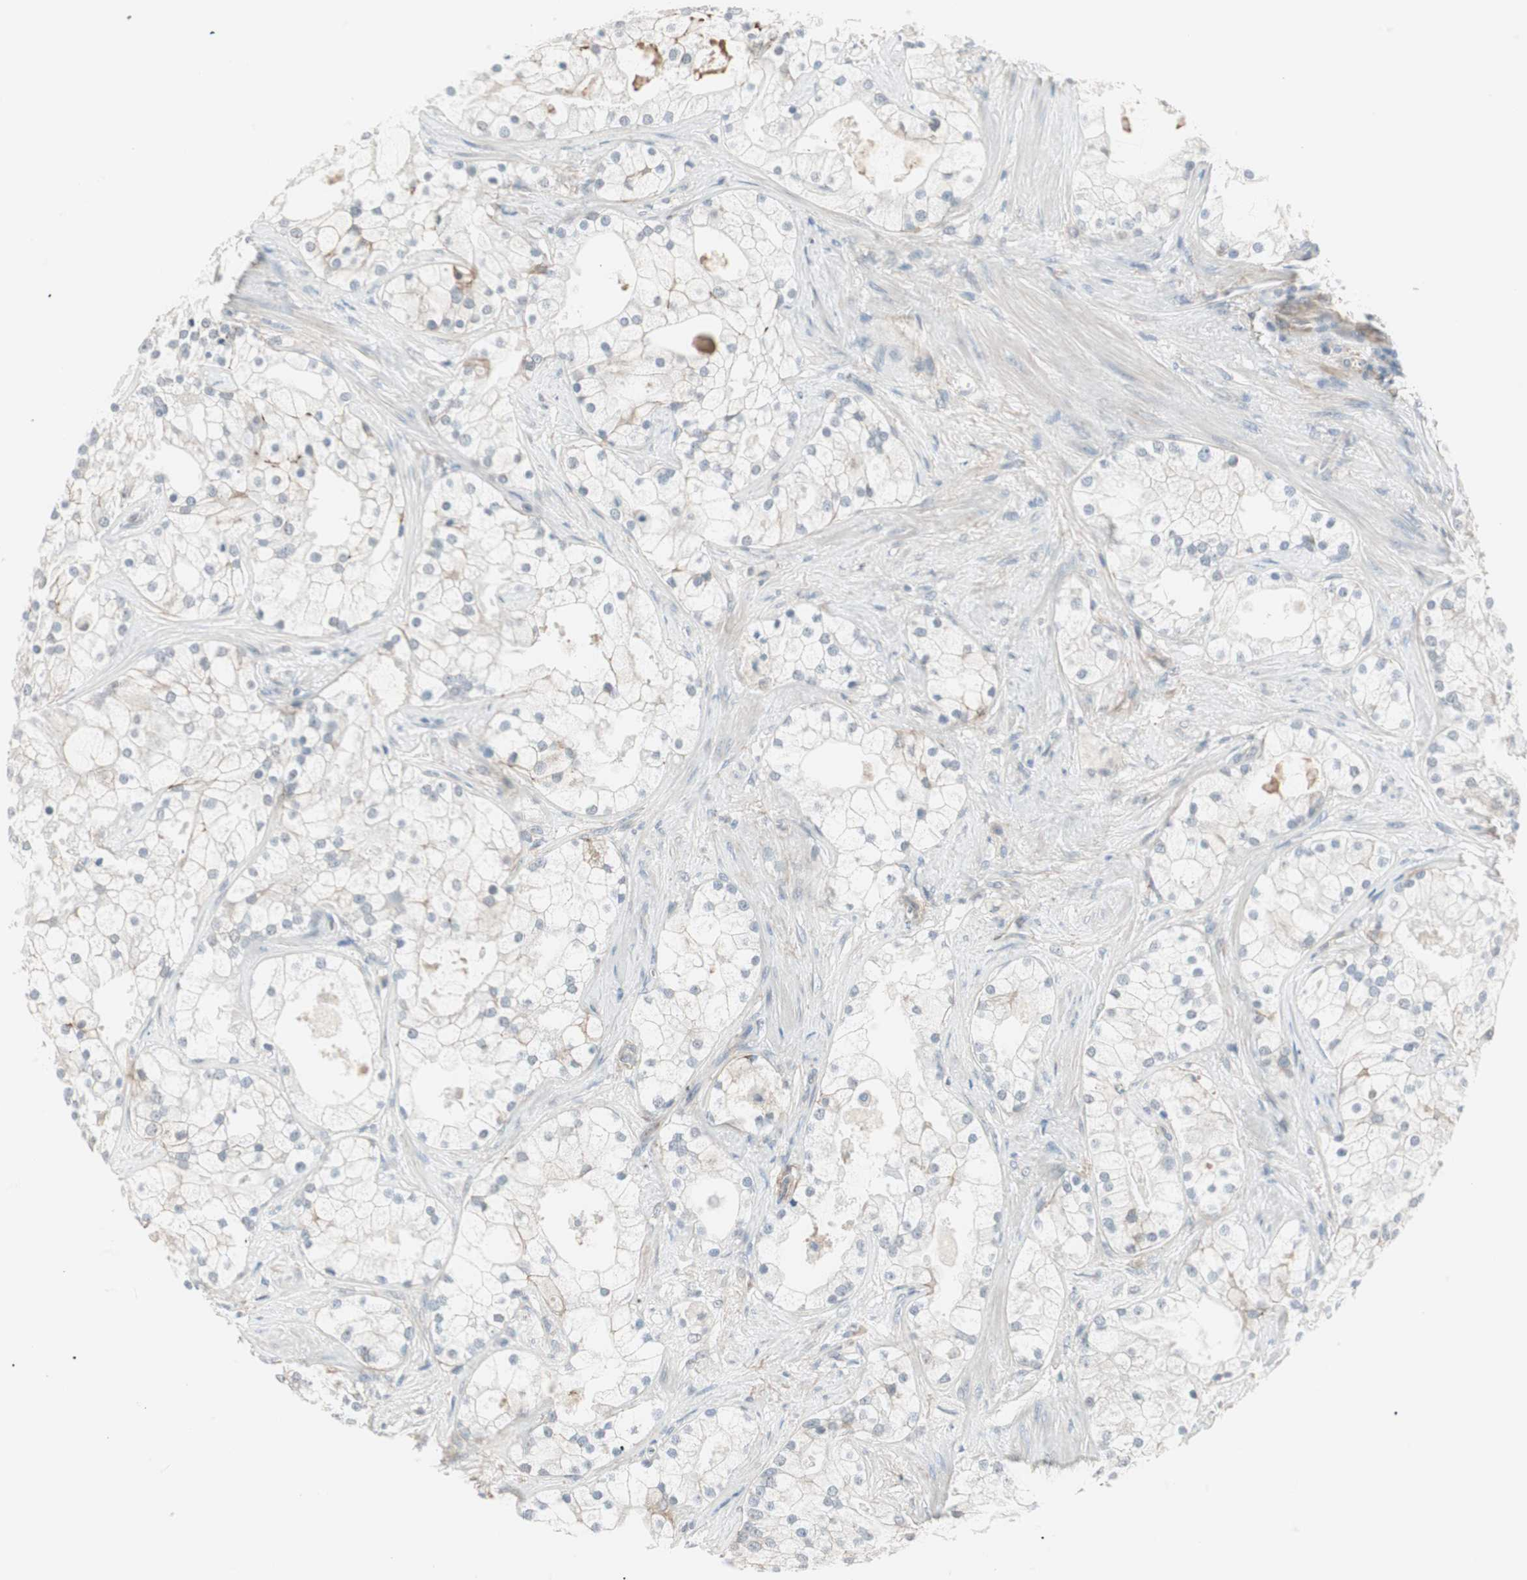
{"staining": {"intensity": "negative", "quantity": "none", "location": "none"}, "tissue": "prostate cancer", "cell_type": "Tumor cells", "image_type": "cancer", "snomed": [{"axis": "morphology", "description": "Adenocarcinoma, Low grade"}, {"axis": "topography", "description": "Prostate"}], "caption": "Human prostate cancer (adenocarcinoma (low-grade)) stained for a protein using immunohistochemistry exhibits no expression in tumor cells.", "gene": "ITGB4", "patient": {"sex": "male", "age": 58}}